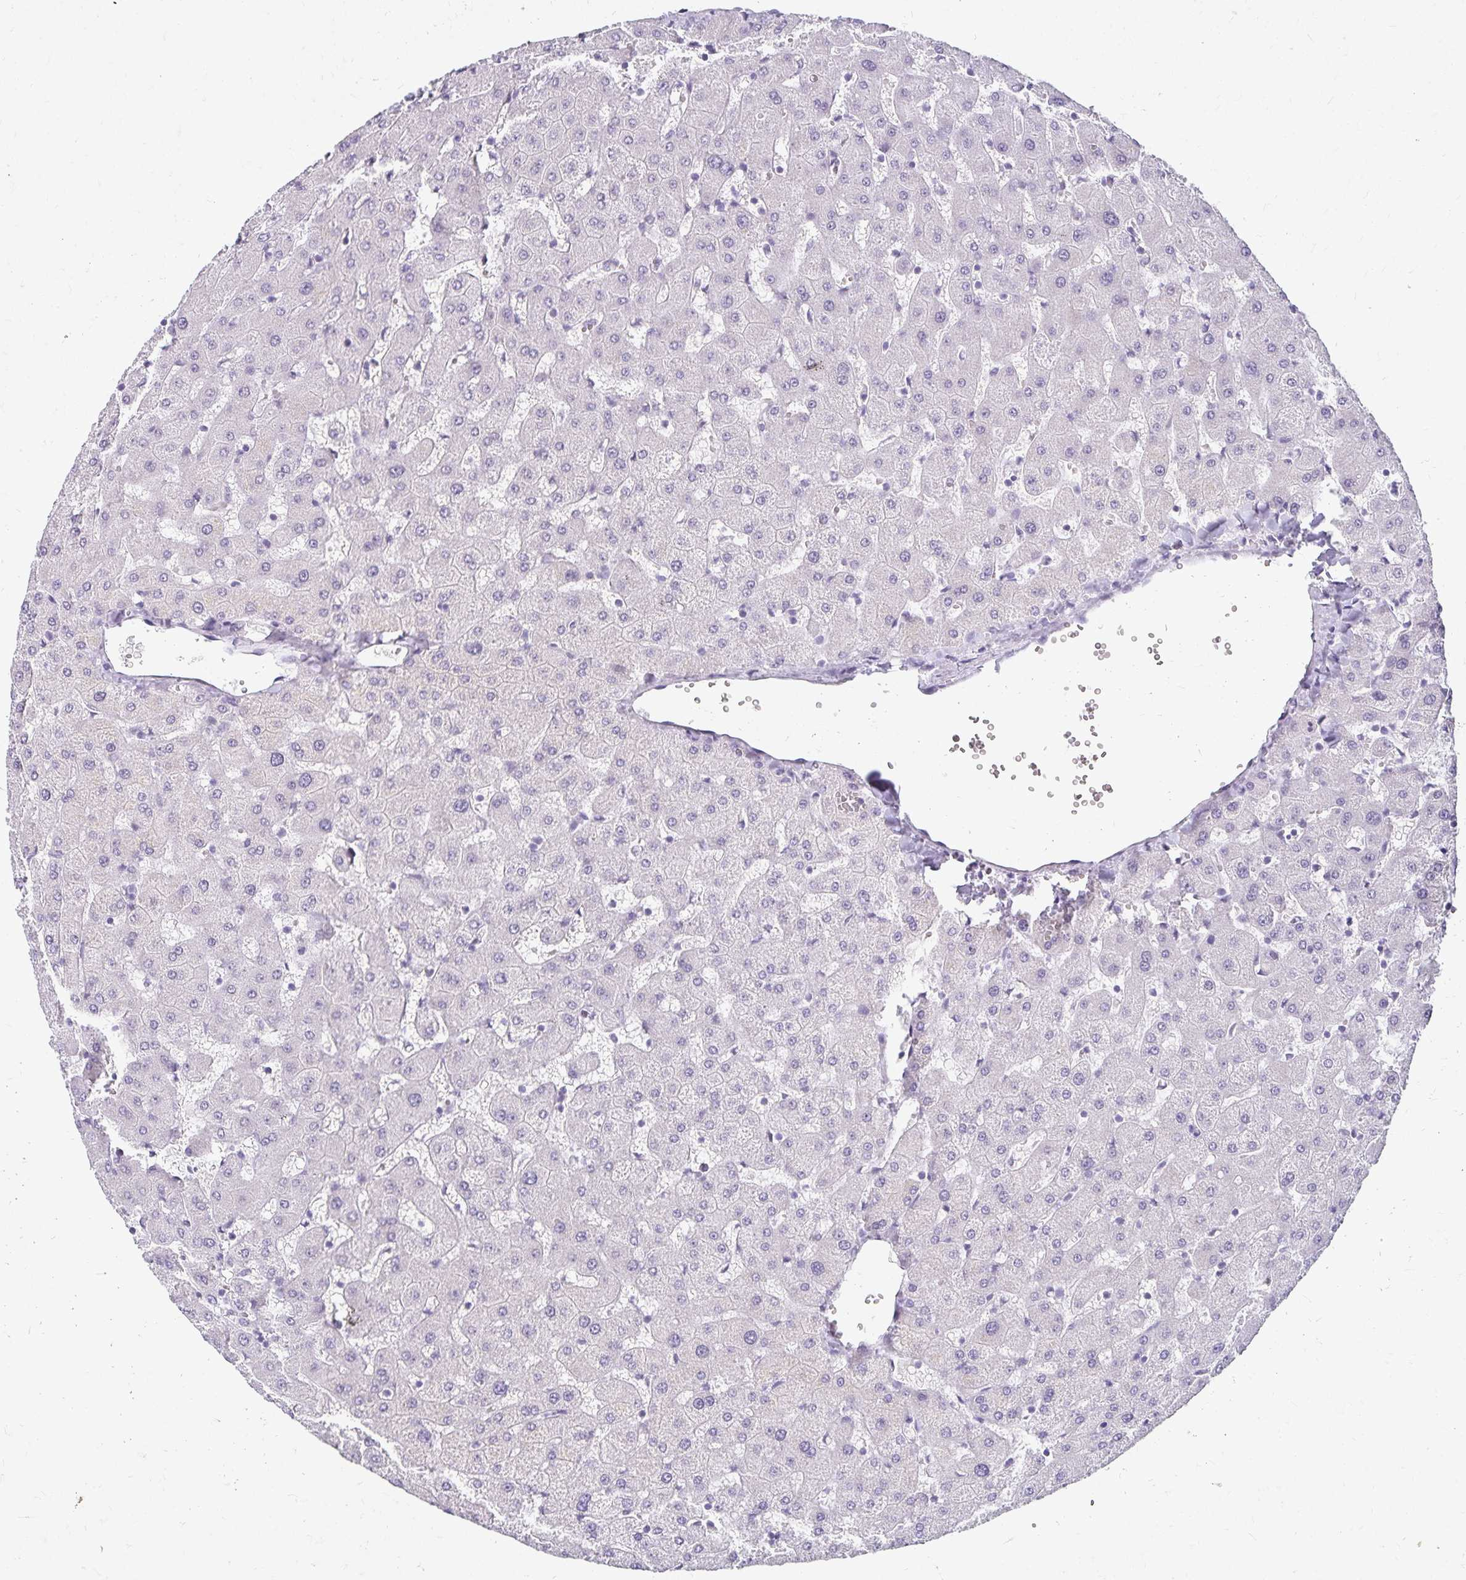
{"staining": {"intensity": "negative", "quantity": "none", "location": "none"}, "tissue": "liver", "cell_type": "Cholangiocytes", "image_type": "normal", "snomed": [{"axis": "morphology", "description": "Normal tissue, NOS"}, {"axis": "topography", "description": "Liver"}], "caption": "A high-resolution photomicrograph shows IHC staining of unremarkable liver, which demonstrates no significant positivity in cholangiocytes. (Brightfield microscopy of DAB (3,3'-diaminobenzidine) IHC at high magnification).", "gene": "C20orf85", "patient": {"sex": "female", "age": 63}}